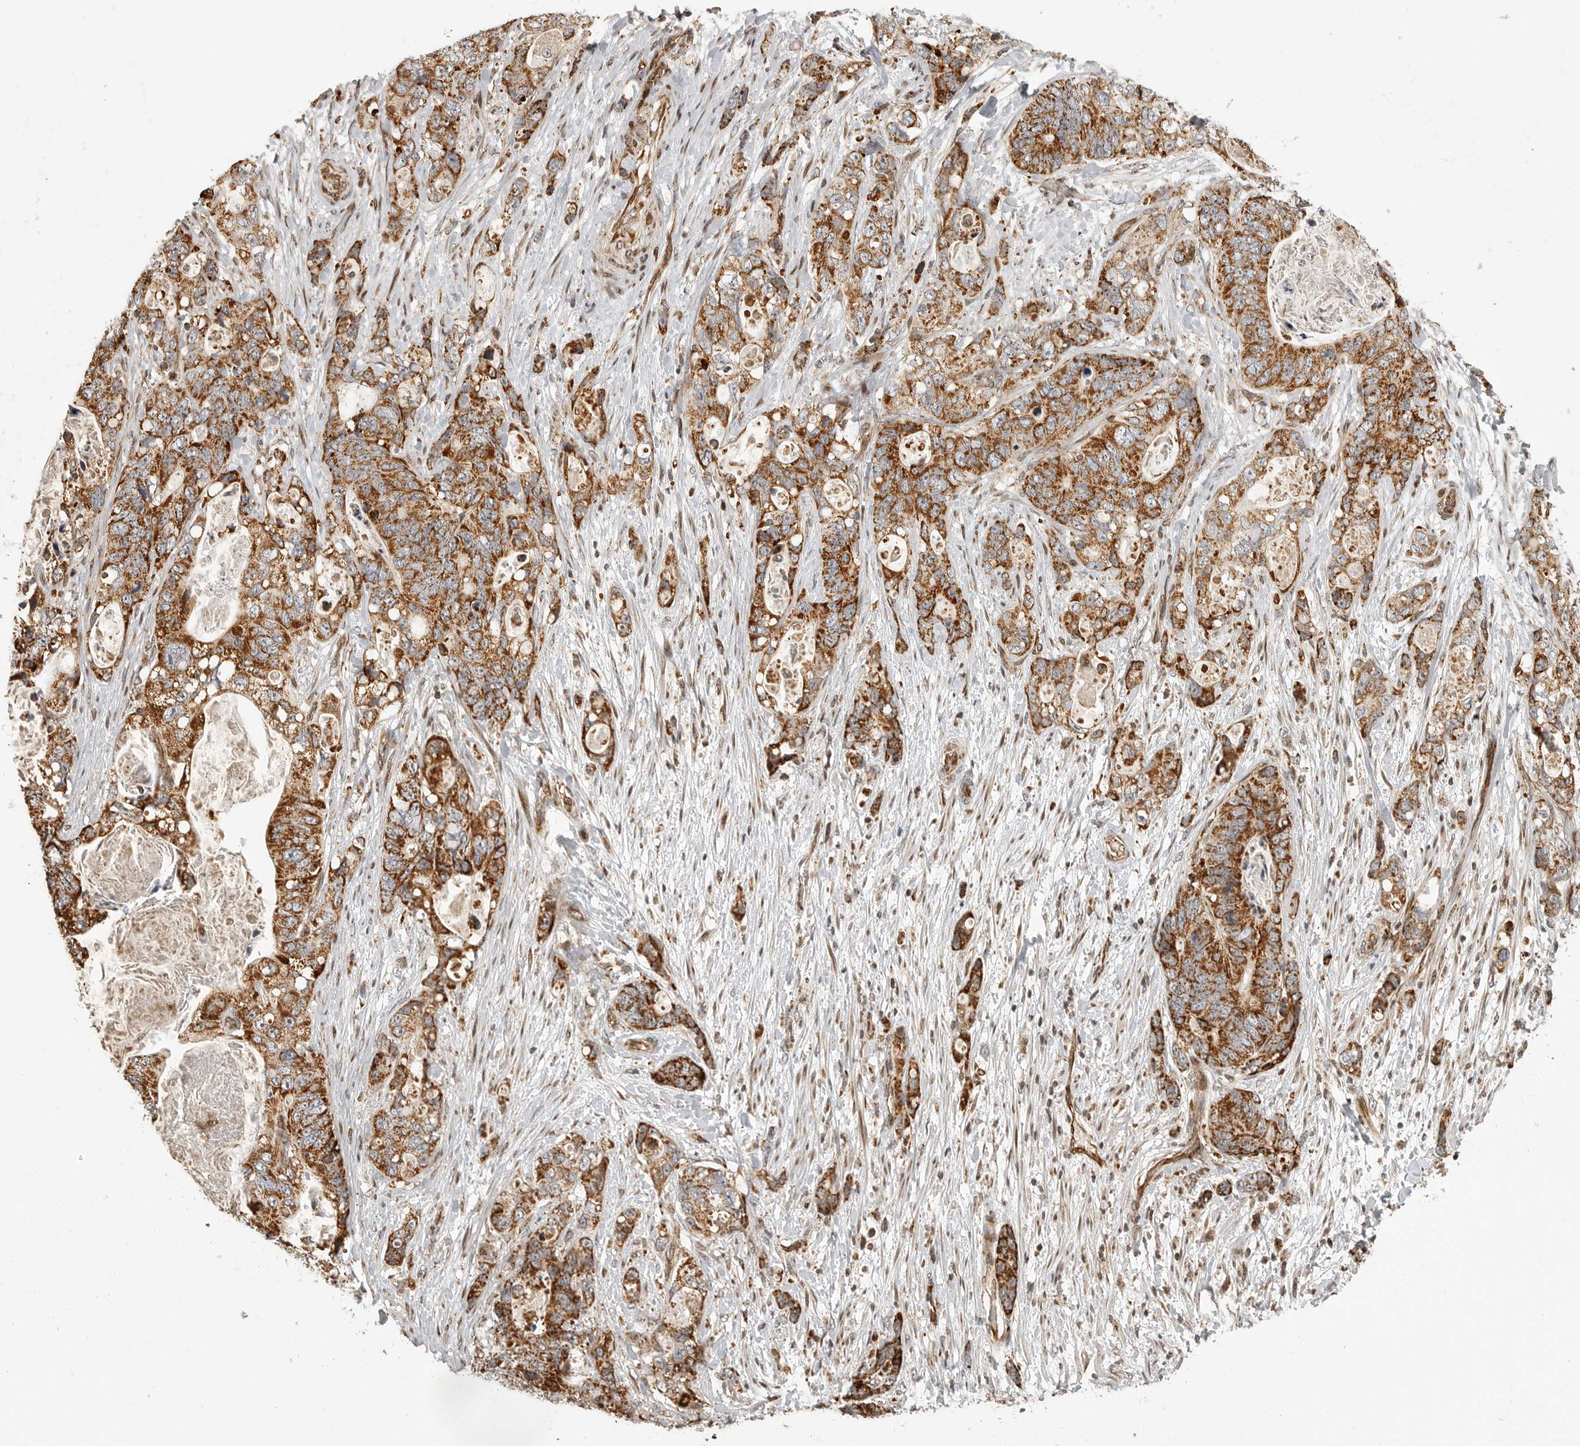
{"staining": {"intensity": "strong", "quantity": ">75%", "location": "cytoplasmic/membranous"}, "tissue": "stomach cancer", "cell_type": "Tumor cells", "image_type": "cancer", "snomed": [{"axis": "morphology", "description": "Normal tissue, NOS"}, {"axis": "morphology", "description": "Adenocarcinoma, NOS"}, {"axis": "topography", "description": "Stomach"}], "caption": "Protein expression analysis of human adenocarcinoma (stomach) reveals strong cytoplasmic/membranous positivity in approximately >75% of tumor cells.", "gene": "NARS2", "patient": {"sex": "female", "age": 89}}